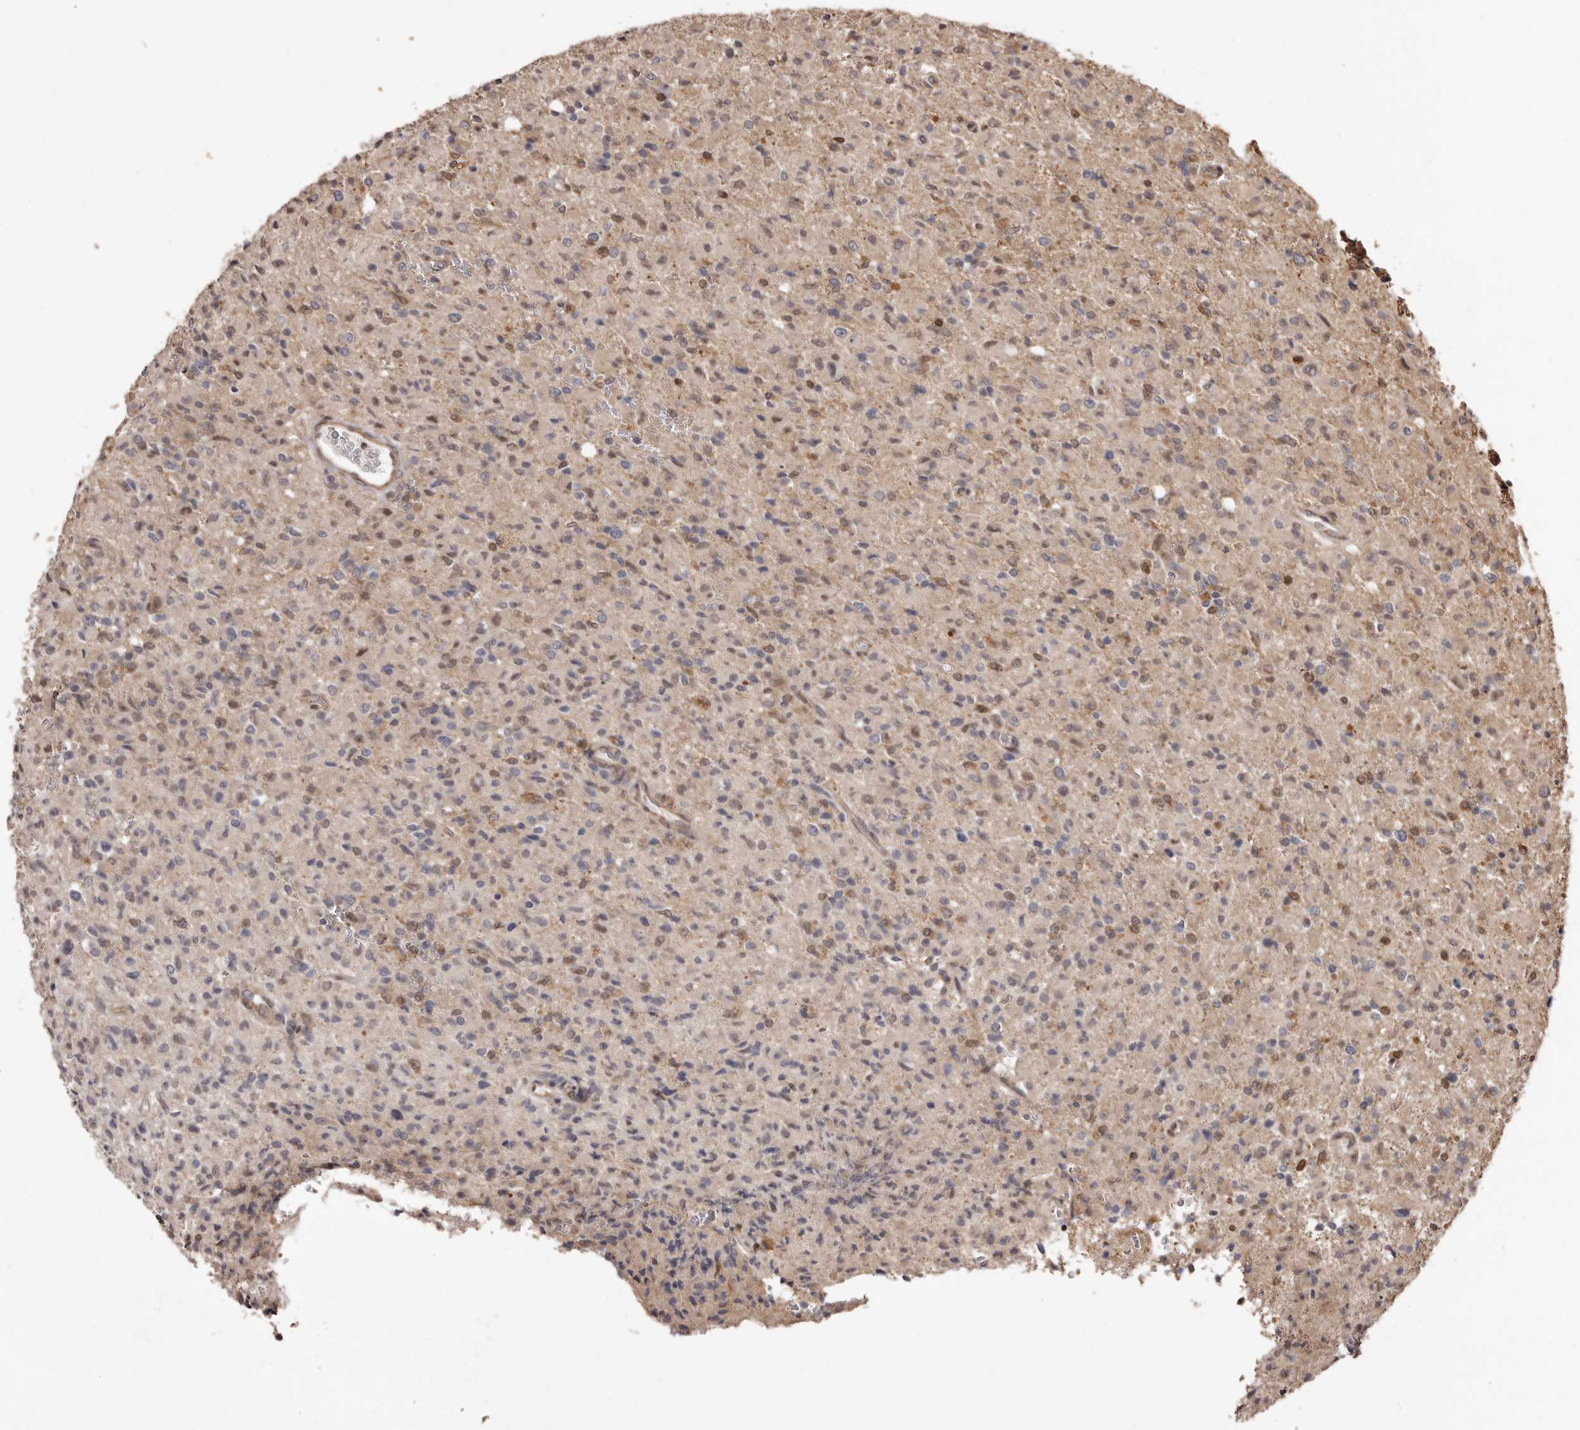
{"staining": {"intensity": "weak", "quantity": "25%-75%", "location": "cytoplasmic/membranous,nuclear"}, "tissue": "glioma", "cell_type": "Tumor cells", "image_type": "cancer", "snomed": [{"axis": "morphology", "description": "Glioma, malignant, High grade"}, {"axis": "topography", "description": "Brain"}], "caption": "This image reveals IHC staining of human malignant glioma (high-grade), with low weak cytoplasmic/membranous and nuclear staining in about 25%-75% of tumor cells.", "gene": "ZCCHC7", "patient": {"sex": "female", "age": 57}}